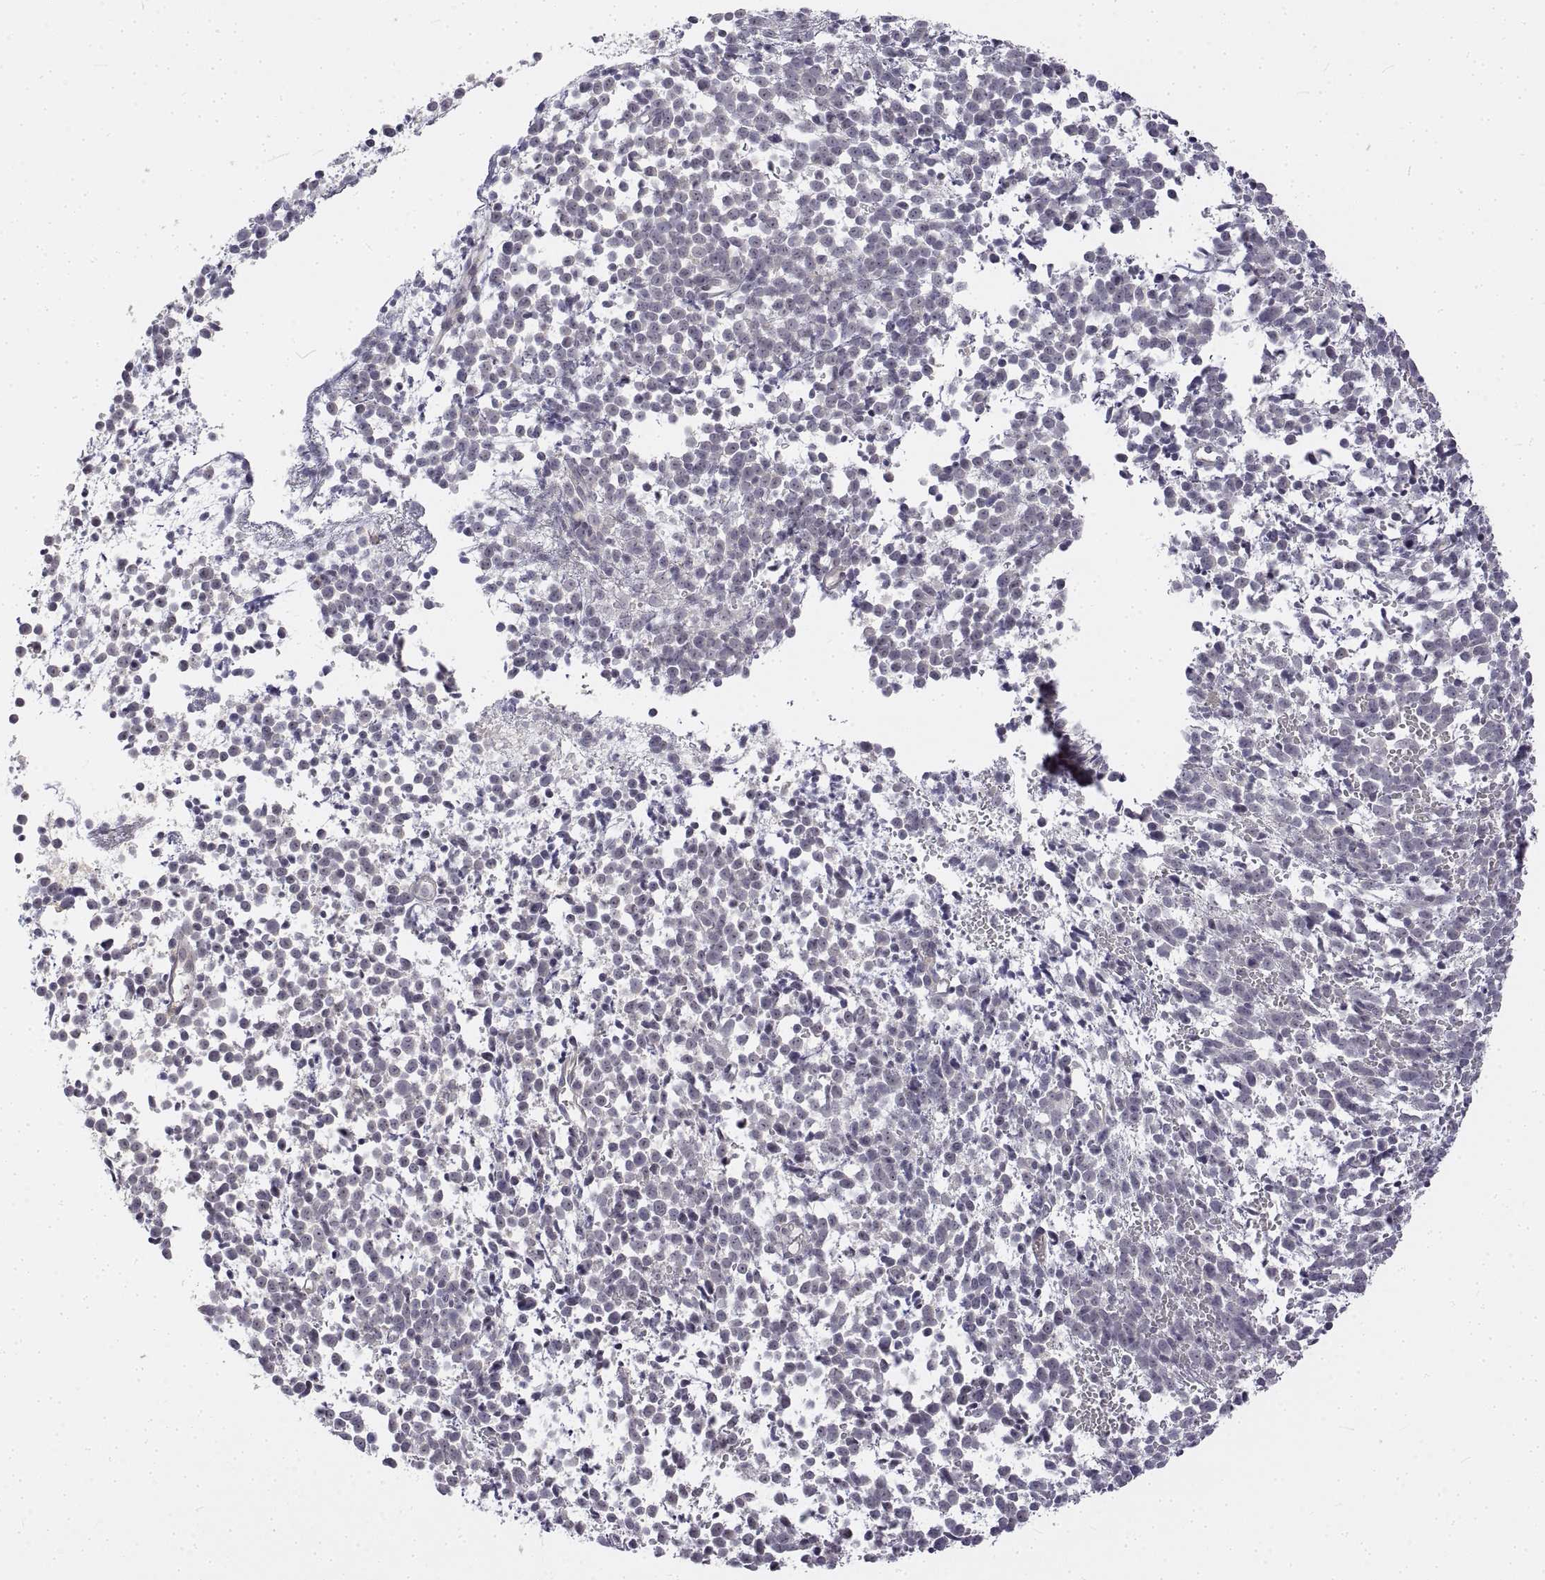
{"staining": {"intensity": "negative", "quantity": "none", "location": "none"}, "tissue": "melanoma", "cell_type": "Tumor cells", "image_type": "cancer", "snomed": [{"axis": "morphology", "description": "Malignant melanoma, NOS"}, {"axis": "topography", "description": "Skin"}], "caption": "Malignant melanoma was stained to show a protein in brown. There is no significant staining in tumor cells. (DAB (3,3'-diaminobenzidine) immunohistochemistry (IHC), high magnification).", "gene": "ANO2", "patient": {"sex": "female", "age": 70}}